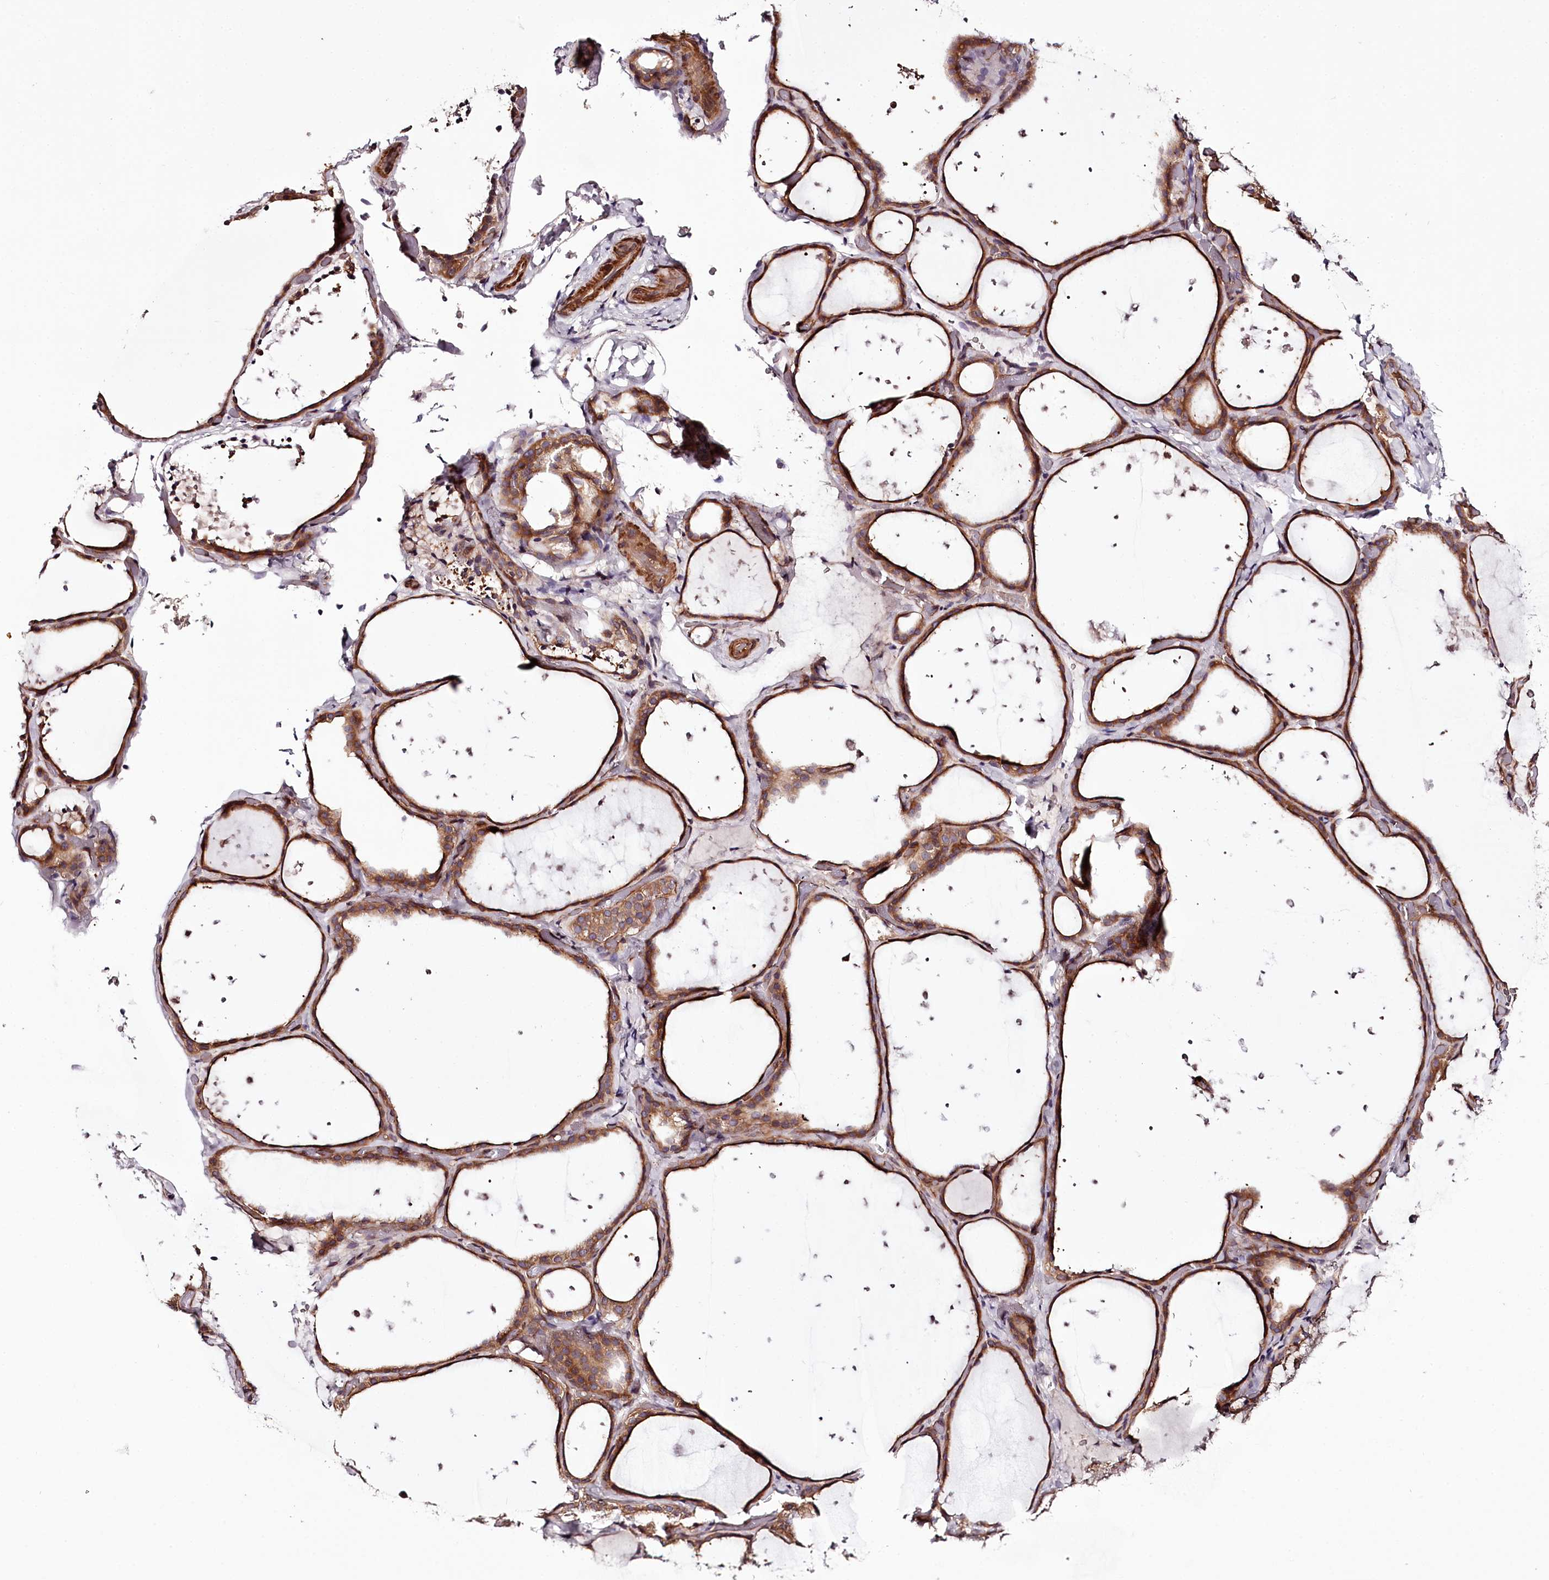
{"staining": {"intensity": "moderate", "quantity": ">75%", "location": "cytoplasmic/membranous"}, "tissue": "thyroid gland", "cell_type": "Glandular cells", "image_type": "normal", "snomed": [{"axis": "morphology", "description": "Normal tissue, NOS"}, {"axis": "topography", "description": "Thyroid gland"}], "caption": "An image showing moderate cytoplasmic/membranous expression in approximately >75% of glandular cells in benign thyroid gland, as visualized by brown immunohistochemical staining.", "gene": "TARS1", "patient": {"sex": "female", "age": 44}}